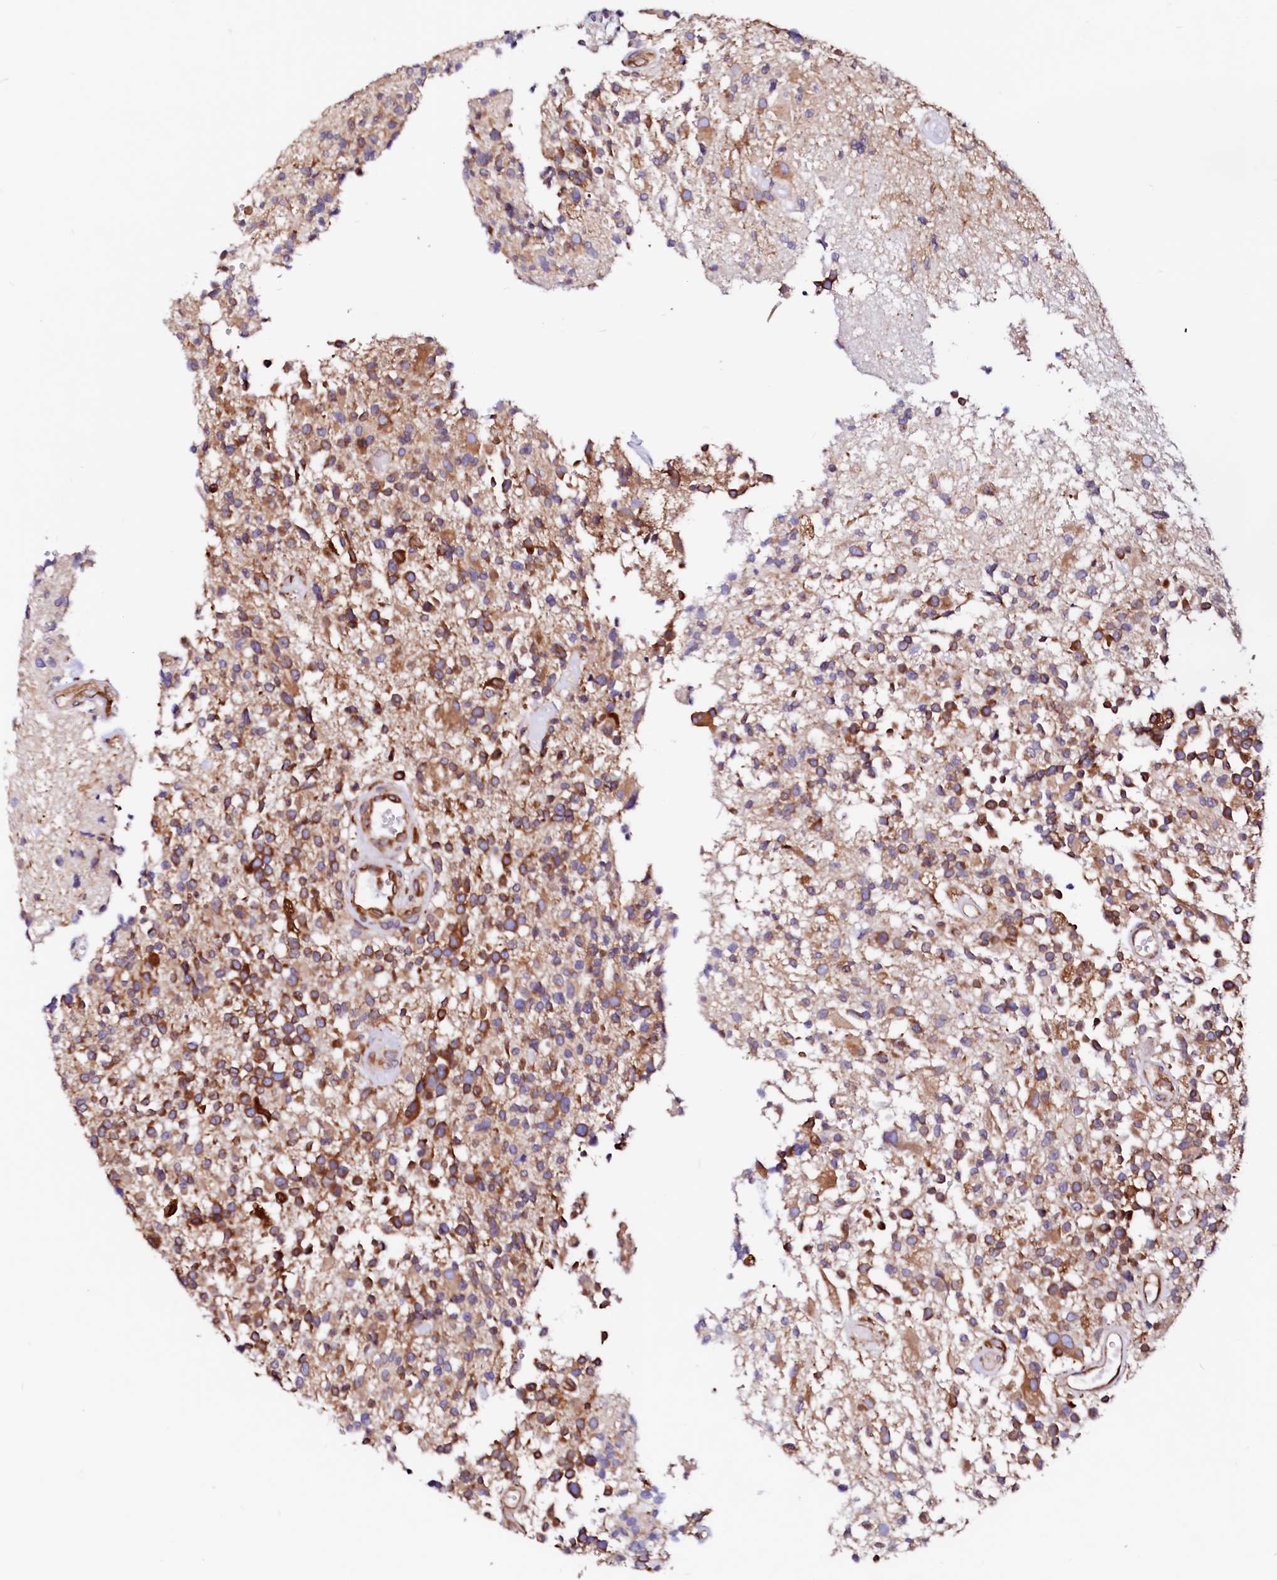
{"staining": {"intensity": "moderate", "quantity": ">75%", "location": "cytoplasmic/membranous"}, "tissue": "glioma", "cell_type": "Tumor cells", "image_type": "cancer", "snomed": [{"axis": "morphology", "description": "Glioma, malignant, High grade"}, {"axis": "morphology", "description": "Glioblastoma, NOS"}, {"axis": "topography", "description": "Brain"}], "caption": "Glioma stained for a protein (brown) demonstrates moderate cytoplasmic/membranous positive positivity in approximately >75% of tumor cells.", "gene": "DERL1", "patient": {"sex": "male", "age": 60}}